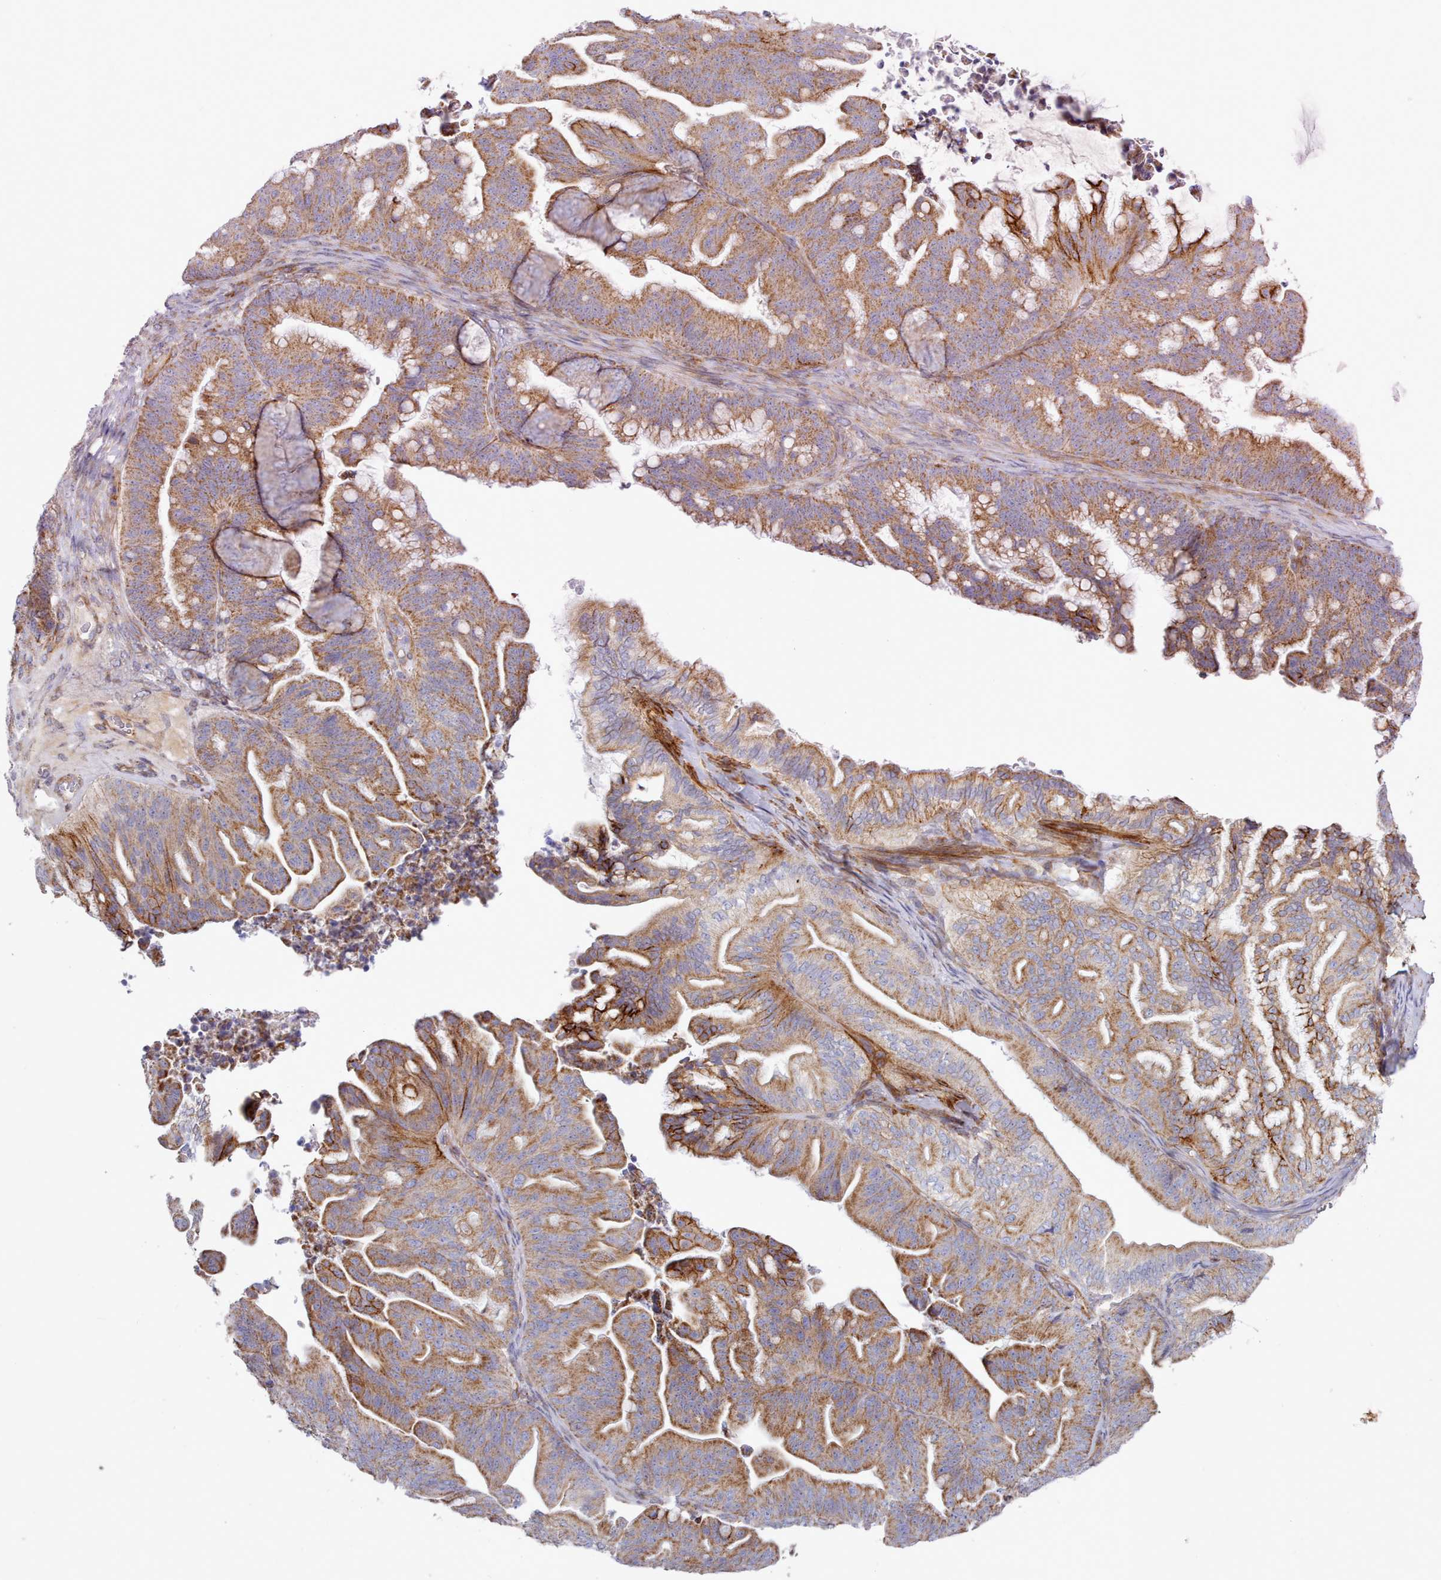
{"staining": {"intensity": "strong", "quantity": ">75%", "location": "cytoplasmic/membranous"}, "tissue": "ovarian cancer", "cell_type": "Tumor cells", "image_type": "cancer", "snomed": [{"axis": "morphology", "description": "Cystadenocarcinoma, mucinous, NOS"}, {"axis": "topography", "description": "Ovary"}], "caption": "Protein staining of mucinous cystadenocarcinoma (ovarian) tissue exhibits strong cytoplasmic/membranous expression in about >75% of tumor cells.", "gene": "MRPL21", "patient": {"sex": "female", "age": 67}}